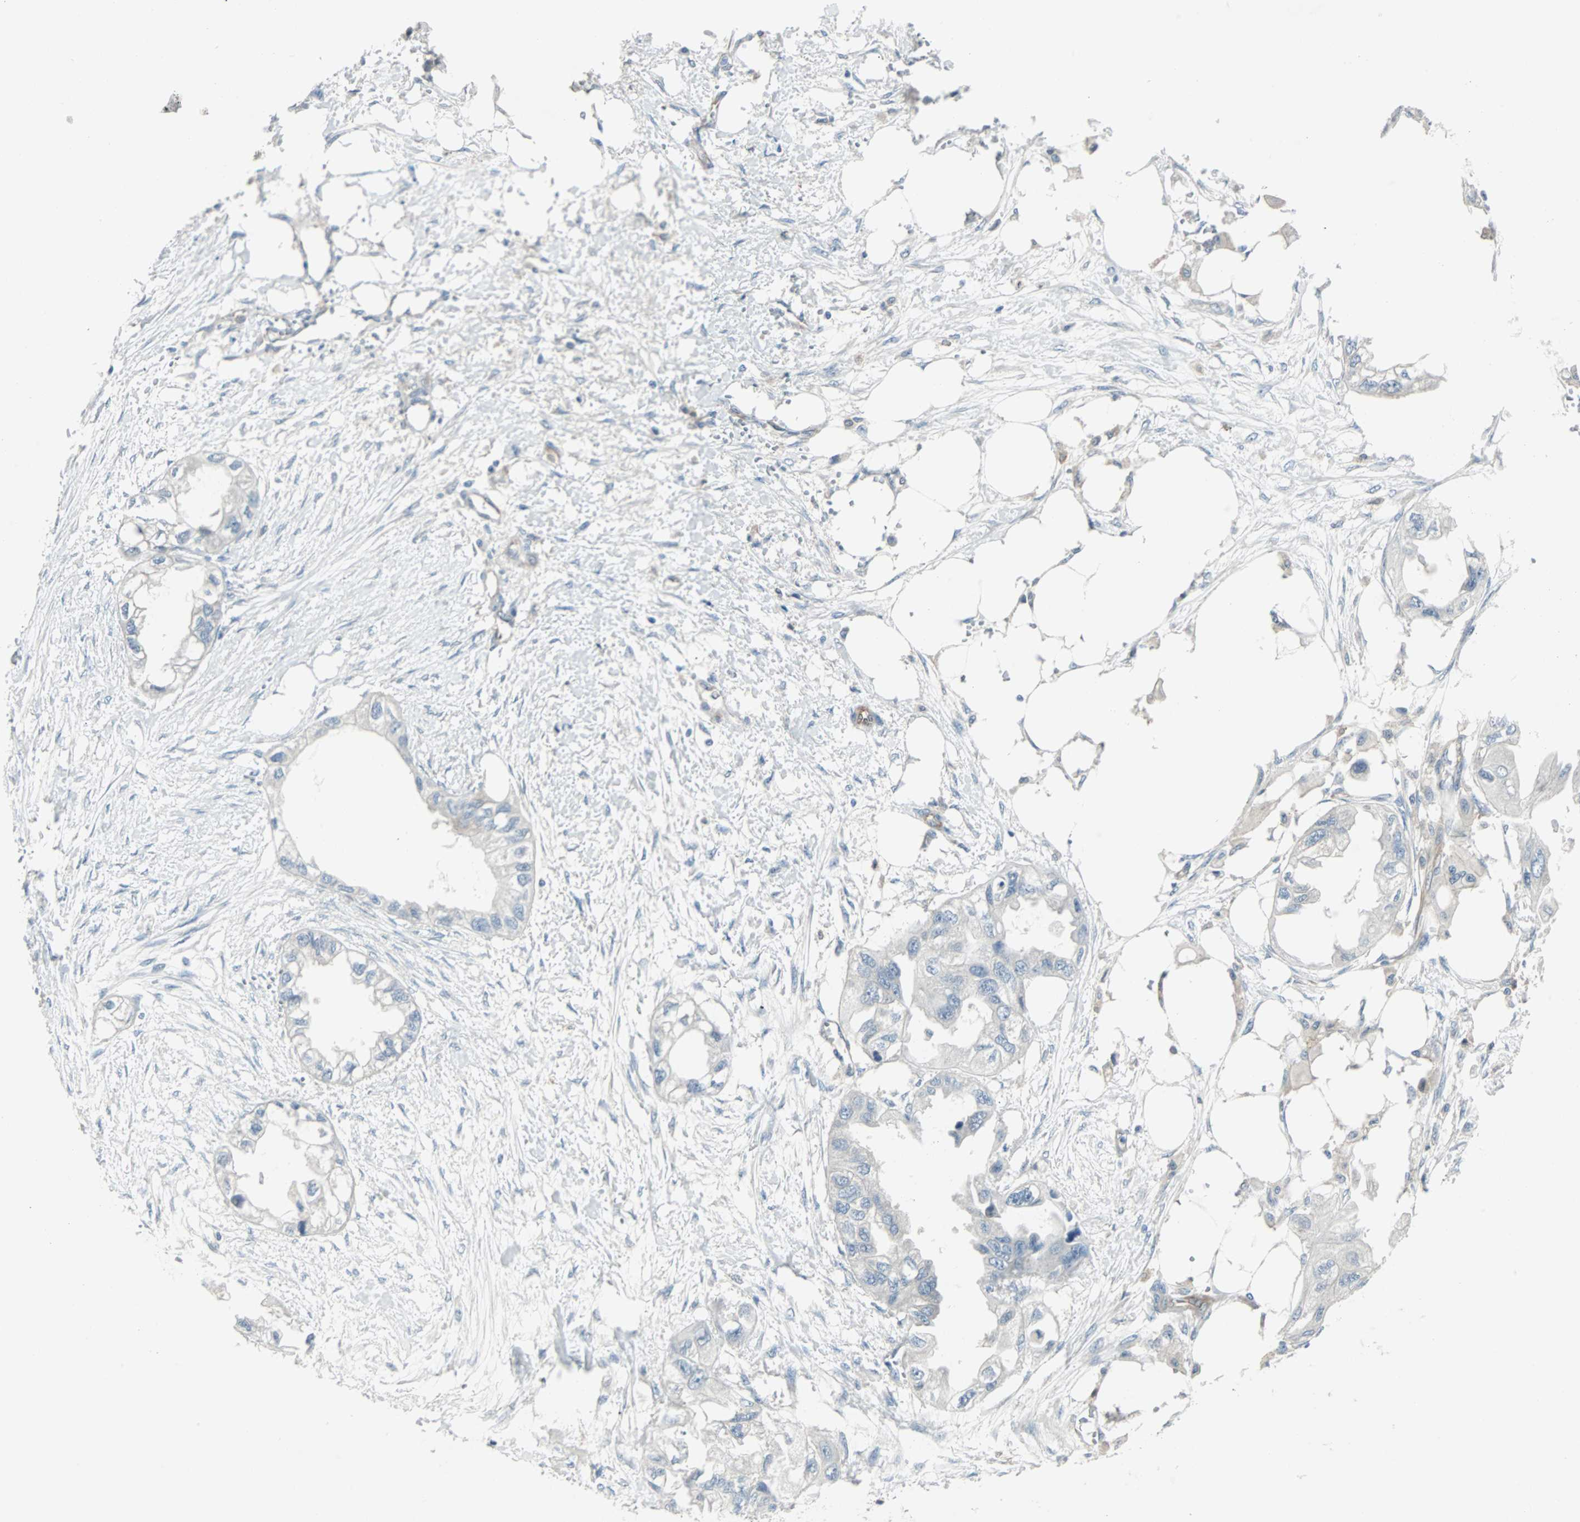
{"staining": {"intensity": "negative", "quantity": "none", "location": "none"}, "tissue": "endometrial cancer", "cell_type": "Tumor cells", "image_type": "cancer", "snomed": [{"axis": "morphology", "description": "Adenocarcinoma, NOS"}, {"axis": "topography", "description": "Endometrium"}], "caption": "This is an IHC micrograph of human adenocarcinoma (endometrial). There is no positivity in tumor cells.", "gene": "SWAP70", "patient": {"sex": "female", "age": 67}}